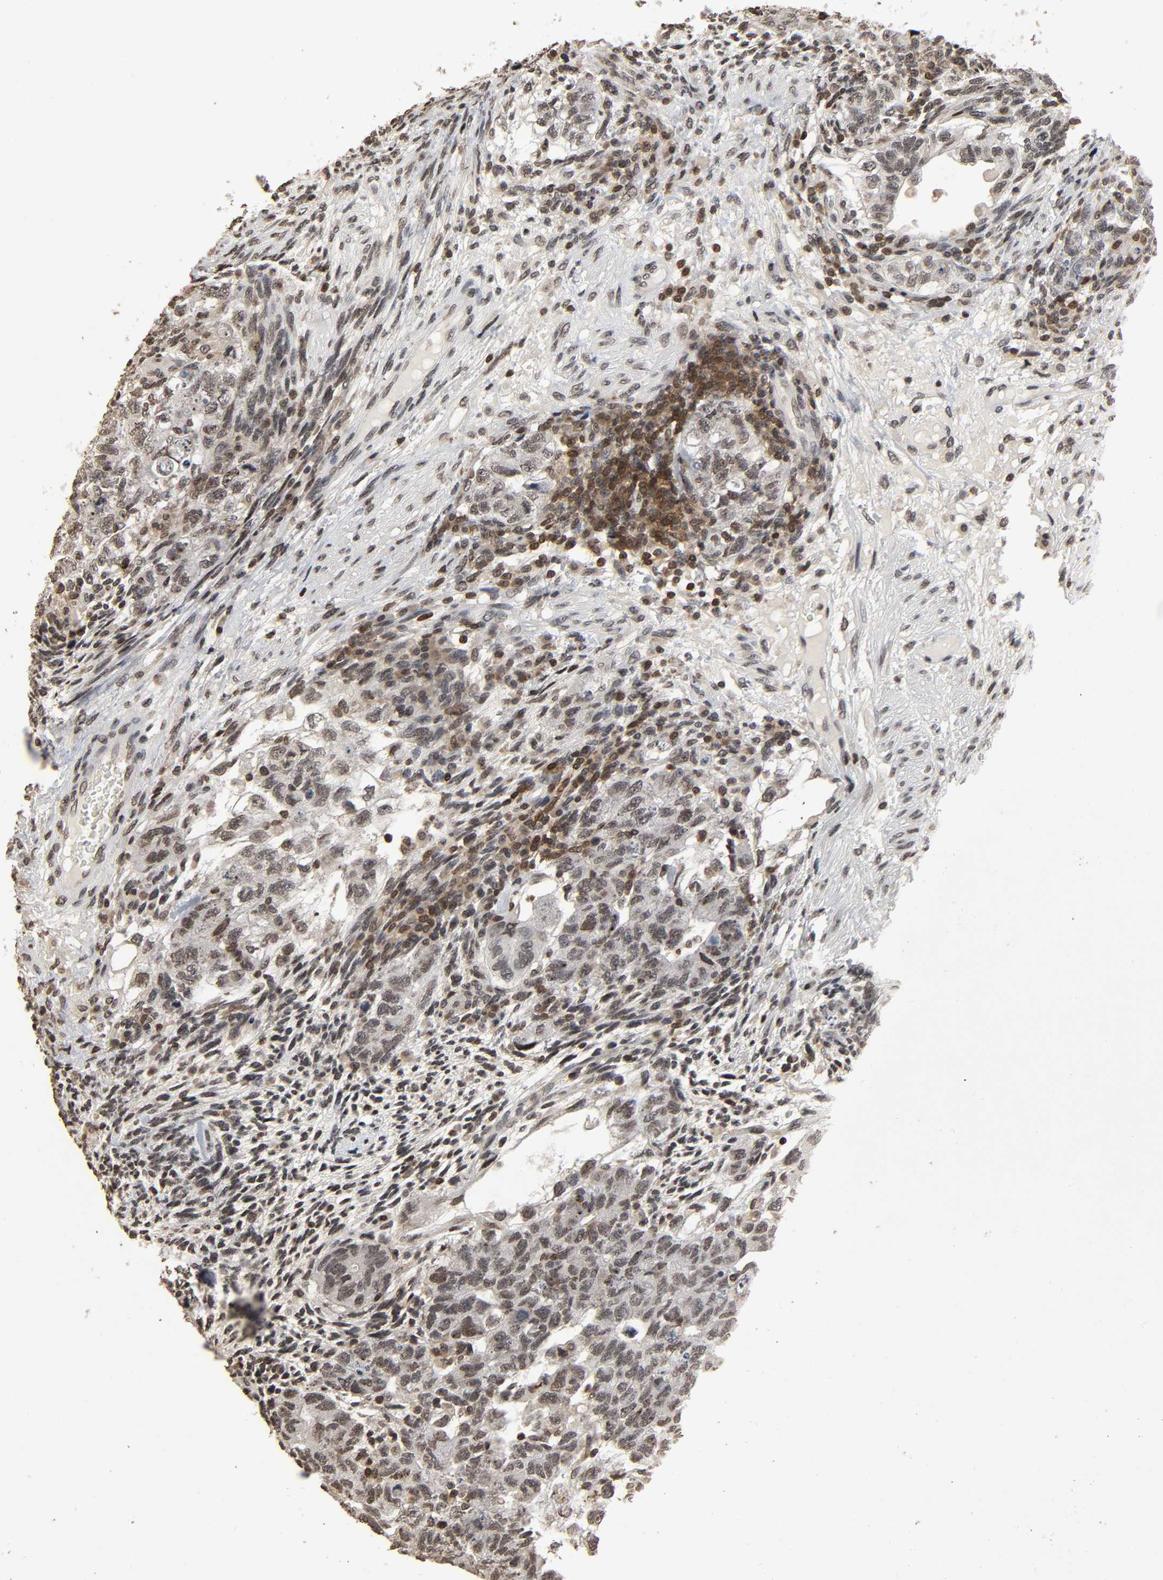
{"staining": {"intensity": "weak", "quantity": "<25%", "location": "cytoplasmic/membranous"}, "tissue": "testis cancer", "cell_type": "Tumor cells", "image_type": "cancer", "snomed": [{"axis": "morphology", "description": "Normal tissue, NOS"}, {"axis": "morphology", "description": "Carcinoma, Embryonal, NOS"}, {"axis": "topography", "description": "Testis"}], "caption": "DAB immunohistochemical staining of human embryonal carcinoma (testis) reveals no significant staining in tumor cells. (Immunohistochemistry, brightfield microscopy, high magnification).", "gene": "STK4", "patient": {"sex": "male", "age": 36}}